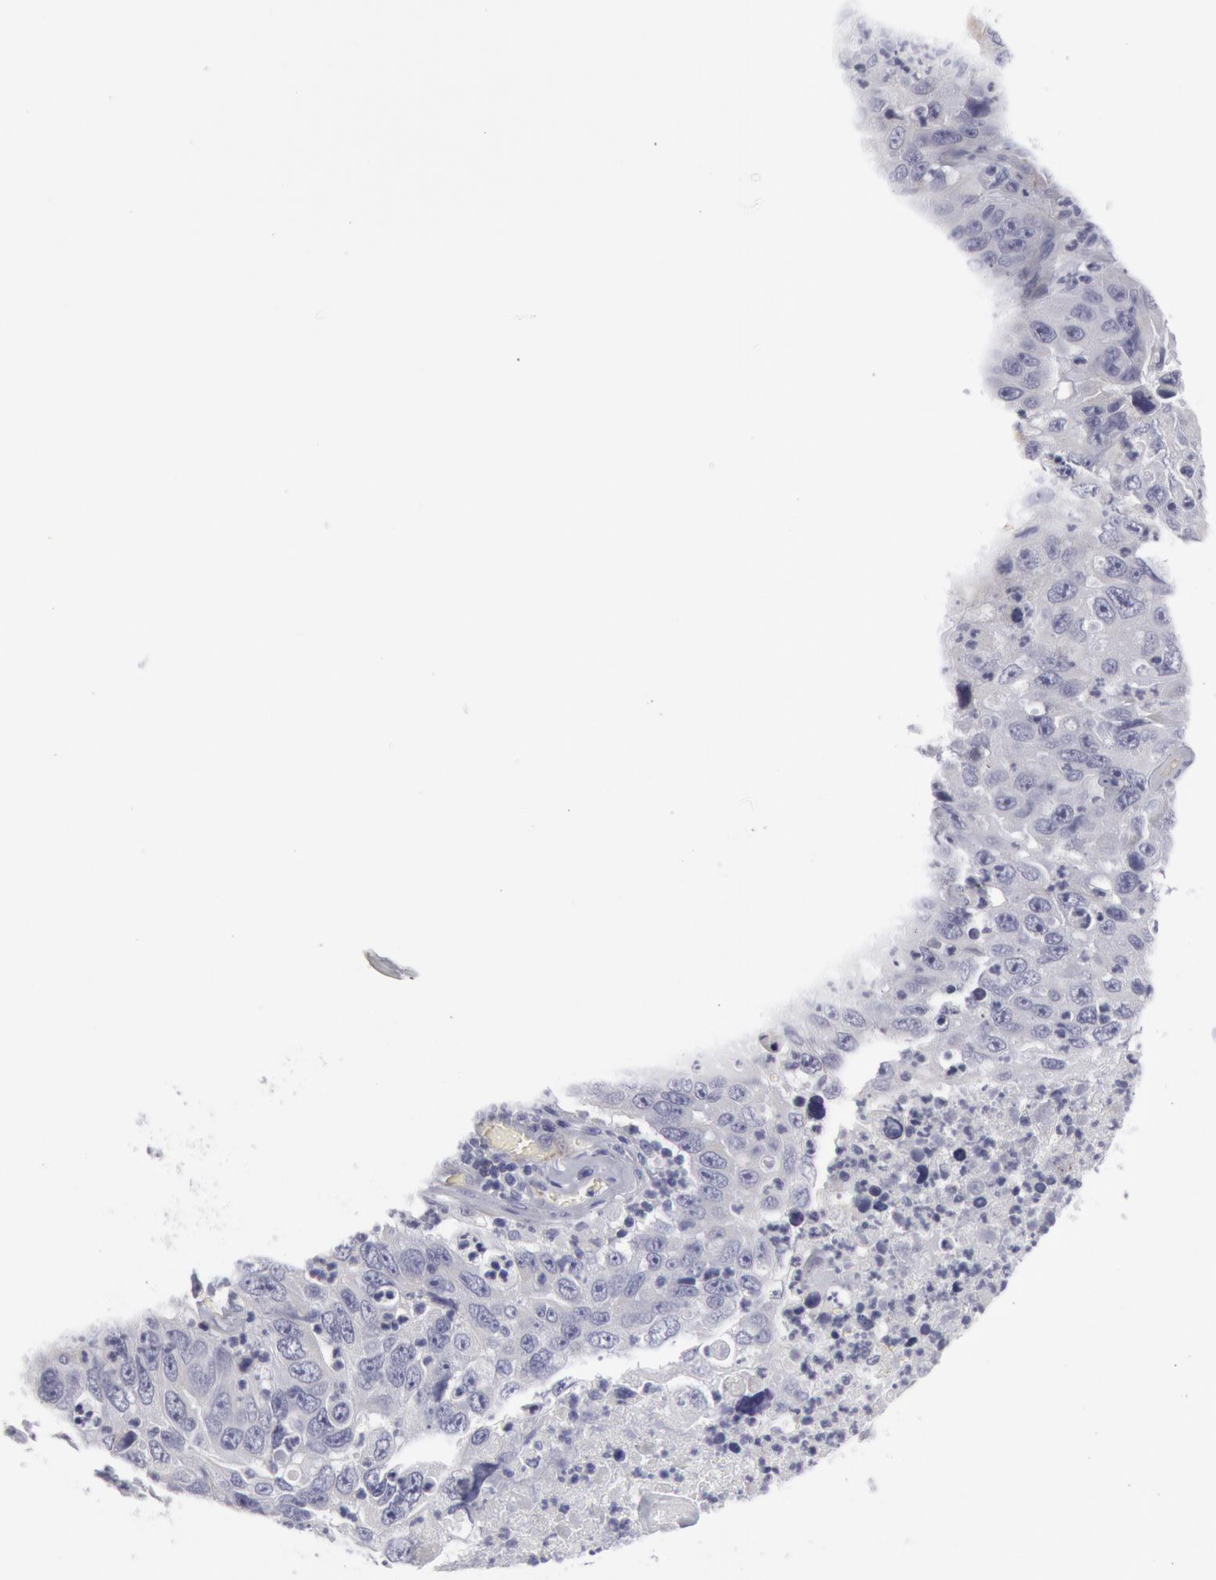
{"staining": {"intensity": "negative", "quantity": "none", "location": "none"}, "tissue": "lung cancer", "cell_type": "Tumor cells", "image_type": "cancer", "snomed": [{"axis": "morphology", "description": "Squamous cell carcinoma, NOS"}, {"axis": "topography", "description": "Lung"}], "caption": "The image demonstrates no staining of tumor cells in lung cancer (squamous cell carcinoma). (Immunohistochemistry (ihc), brightfield microscopy, high magnification).", "gene": "SMC1B", "patient": {"sex": "male", "age": 64}}